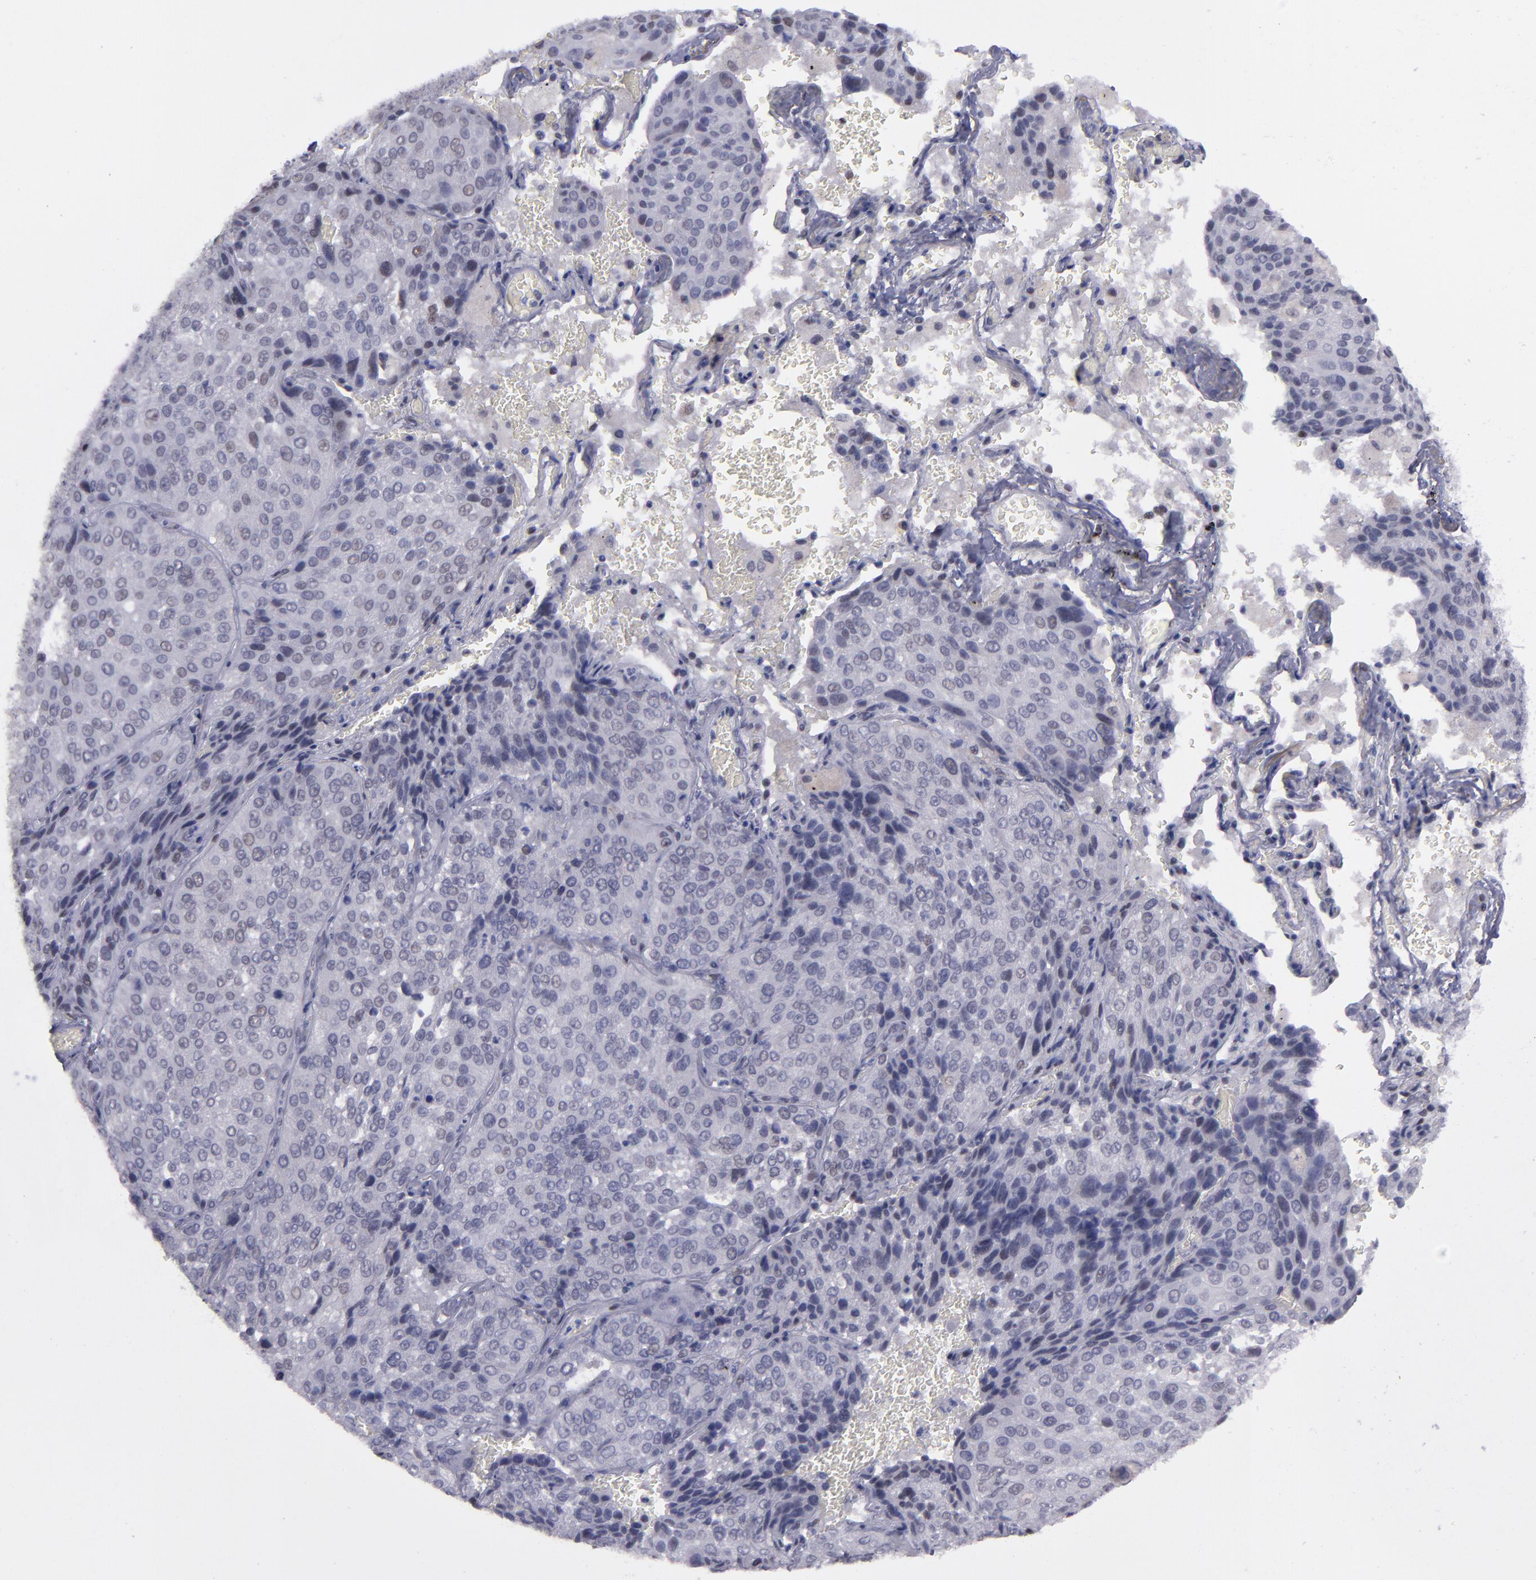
{"staining": {"intensity": "weak", "quantity": "<25%", "location": "nuclear"}, "tissue": "lung cancer", "cell_type": "Tumor cells", "image_type": "cancer", "snomed": [{"axis": "morphology", "description": "Squamous cell carcinoma, NOS"}, {"axis": "topography", "description": "Lung"}], "caption": "The photomicrograph displays no staining of tumor cells in squamous cell carcinoma (lung). (DAB (3,3'-diaminobenzidine) immunohistochemistry with hematoxylin counter stain).", "gene": "OTUB2", "patient": {"sex": "male", "age": 54}}